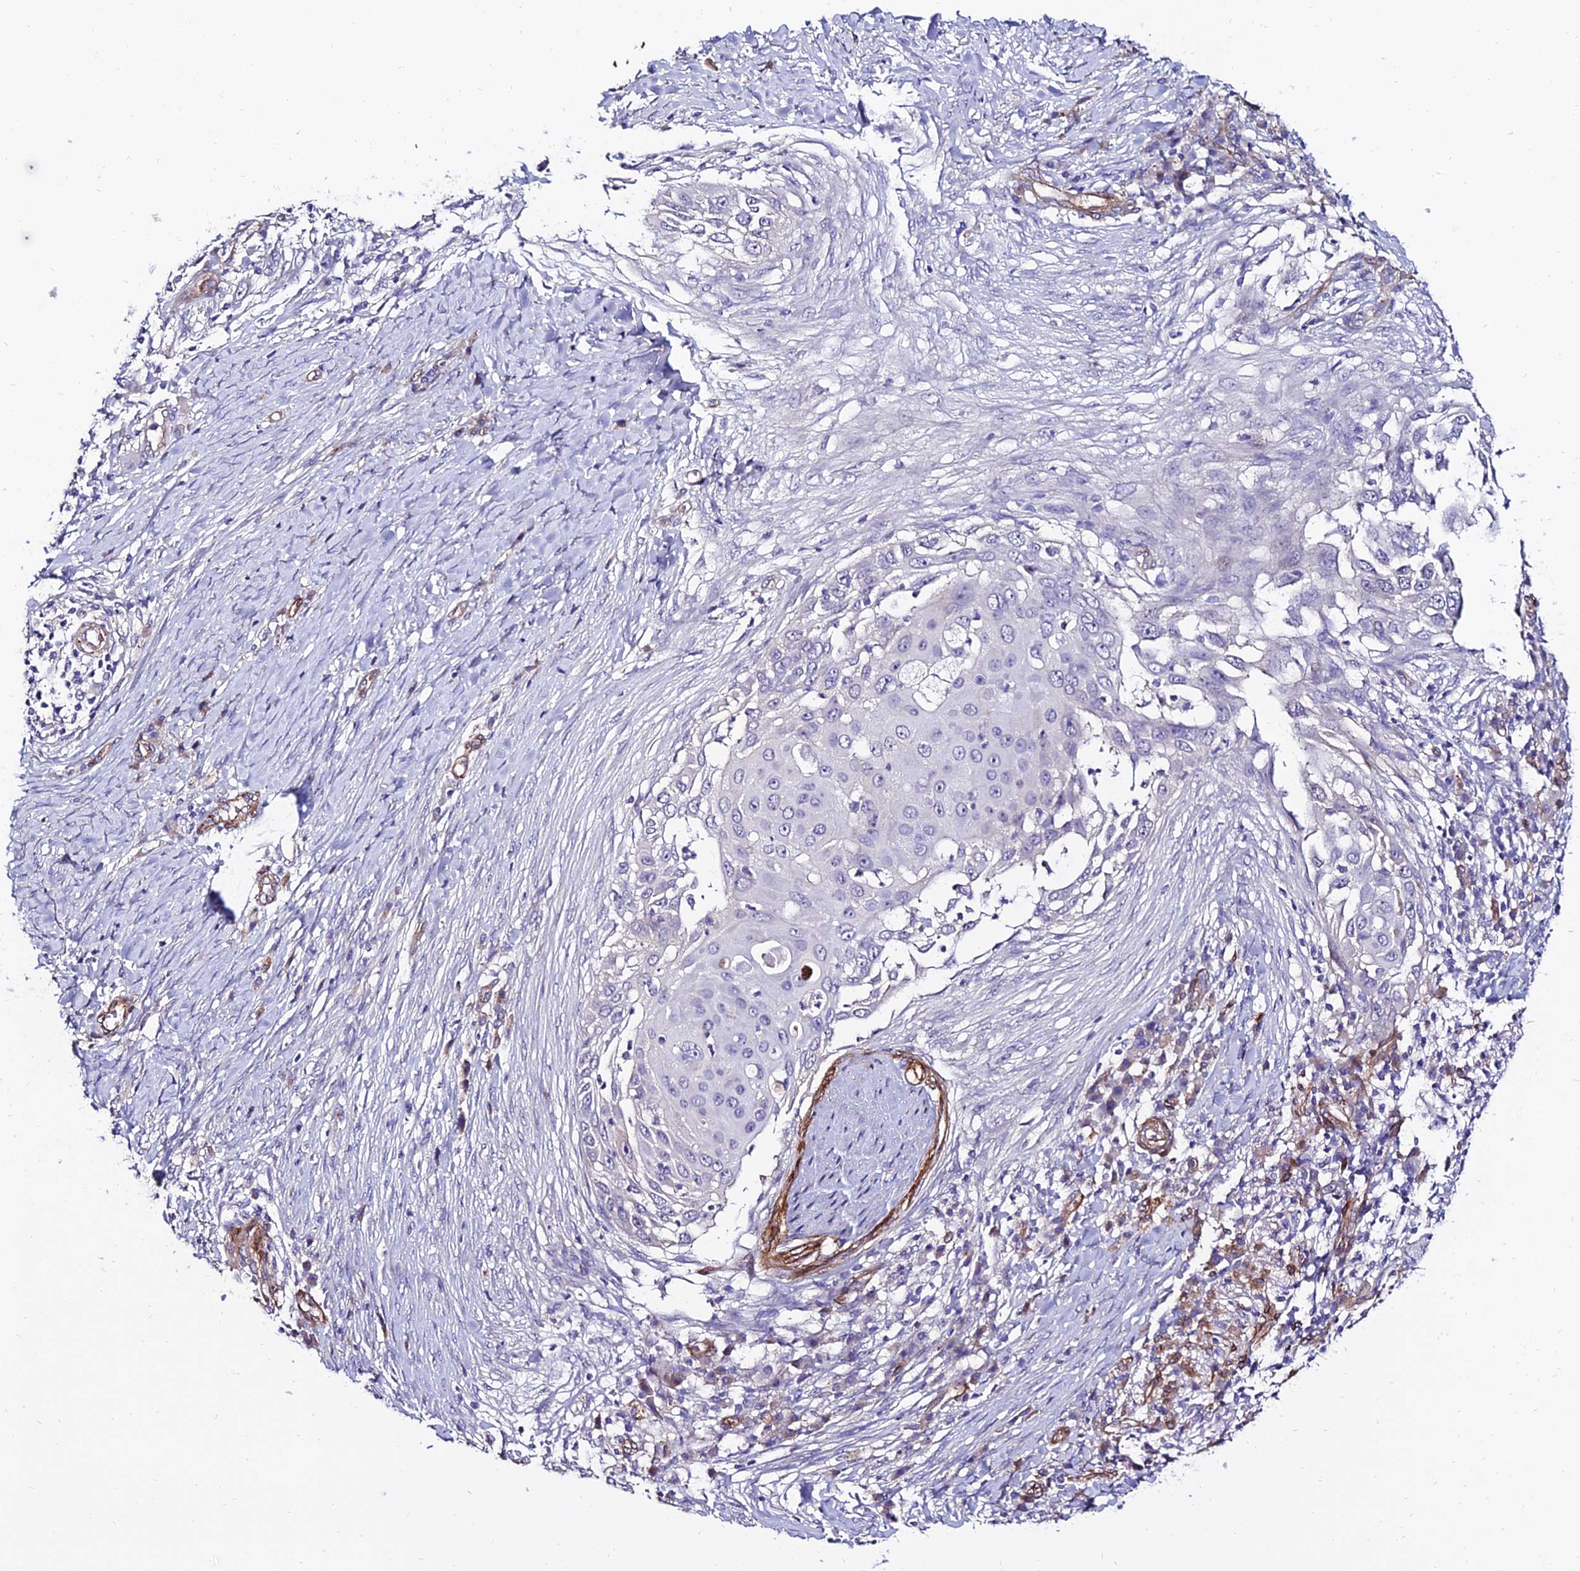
{"staining": {"intensity": "negative", "quantity": "none", "location": "none"}, "tissue": "skin cancer", "cell_type": "Tumor cells", "image_type": "cancer", "snomed": [{"axis": "morphology", "description": "Squamous cell carcinoma, NOS"}, {"axis": "topography", "description": "Skin"}], "caption": "This is a histopathology image of immunohistochemistry staining of squamous cell carcinoma (skin), which shows no expression in tumor cells. (DAB (3,3'-diaminobenzidine) immunohistochemistry (IHC) with hematoxylin counter stain).", "gene": "ALDH3B2", "patient": {"sex": "female", "age": 44}}